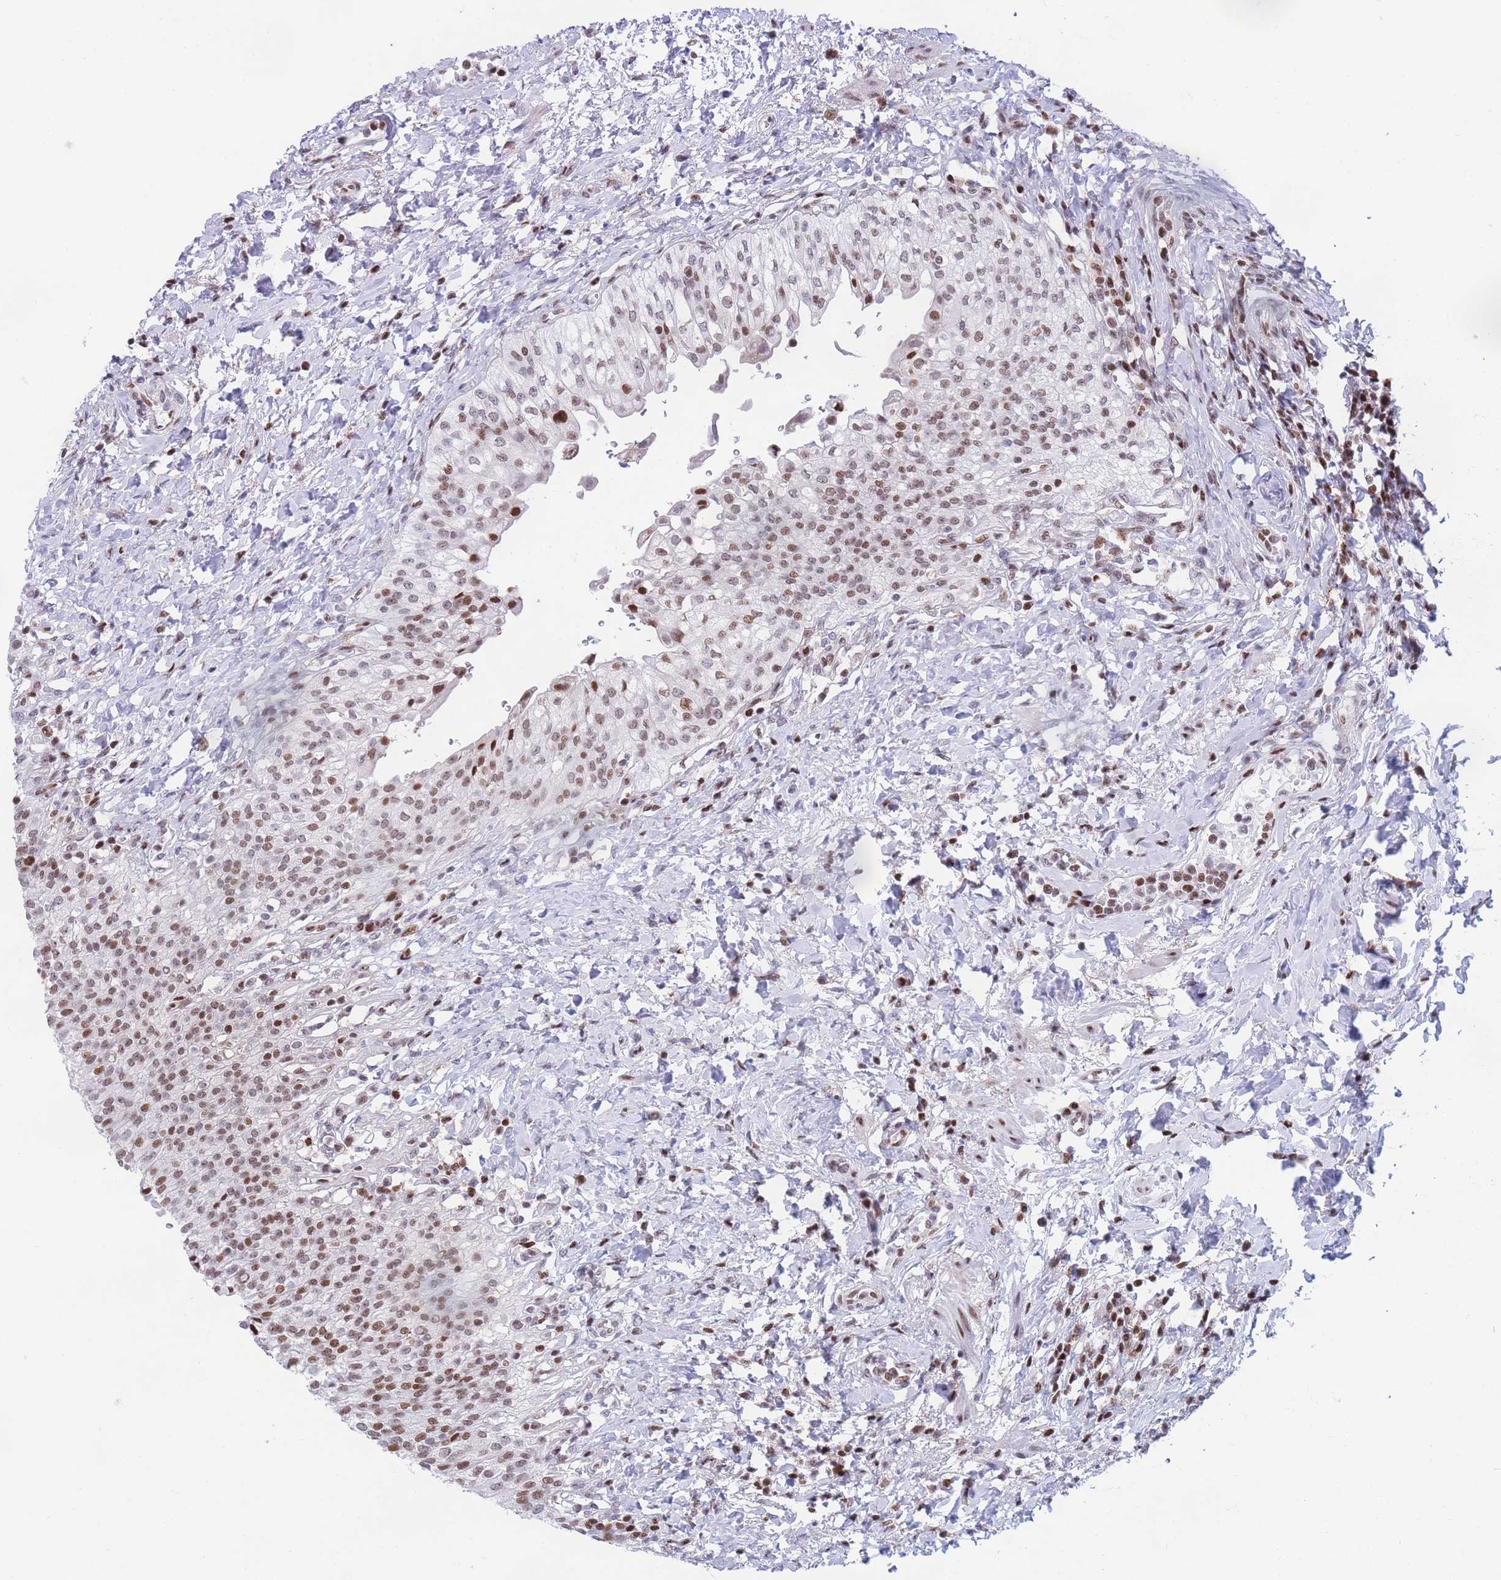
{"staining": {"intensity": "strong", "quantity": "25%-75%", "location": "nuclear"}, "tissue": "urinary bladder", "cell_type": "Urothelial cells", "image_type": "normal", "snomed": [{"axis": "morphology", "description": "Normal tissue, NOS"}, {"axis": "morphology", "description": "Inflammation, NOS"}, {"axis": "topography", "description": "Urinary bladder"}], "caption": "IHC histopathology image of unremarkable human urinary bladder stained for a protein (brown), which reveals high levels of strong nuclear staining in about 25%-75% of urothelial cells.", "gene": "DNAJC3", "patient": {"sex": "male", "age": 64}}